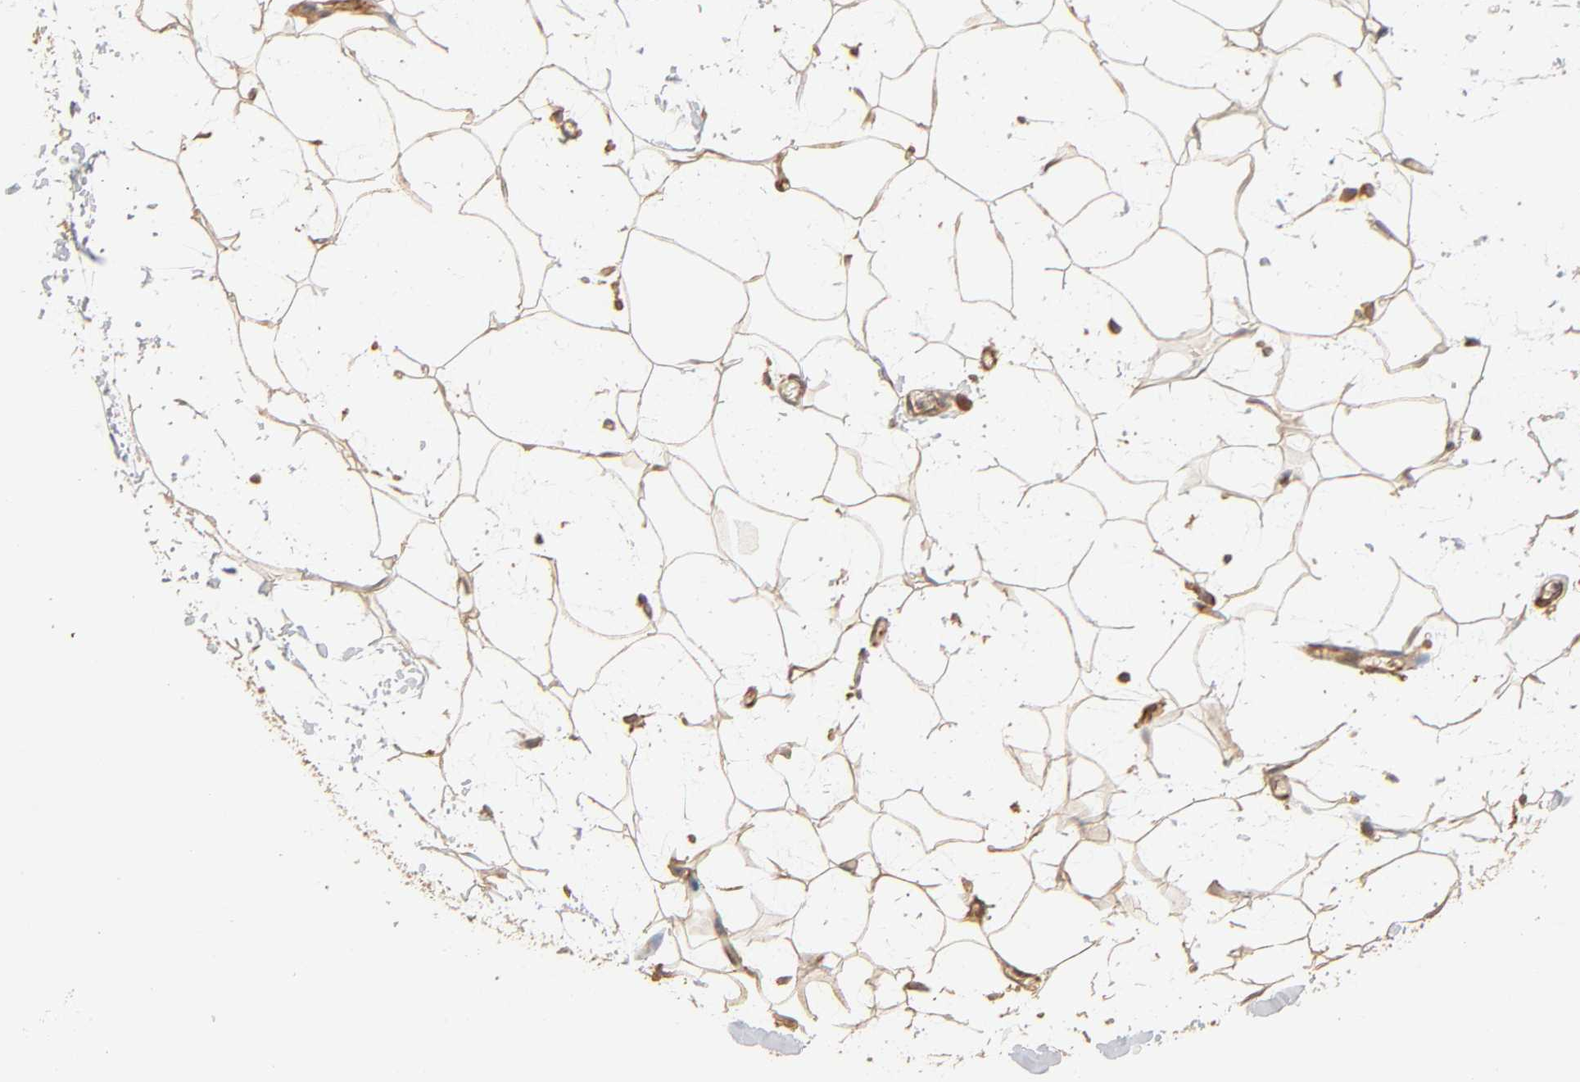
{"staining": {"intensity": "weak", "quantity": "25%-75%", "location": "cytoplasmic/membranous"}, "tissue": "adipose tissue", "cell_type": "Adipocytes", "image_type": "normal", "snomed": [{"axis": "morphology", "description": "Normal tissue, NOS"}, {"axis": "topography", "description": "Soft tissue"}], "caption": "Brown immunohistochemical staining in unremarkable adipose tissue exhibits weak cytoplasmic/membranous staining in approximately 25%-75% of adipocytes. (DAB (3,3'-diaminobenzidine) IHC with brightfield microscopy, high magnification).", "gene": "EPS8", "patient": {"sex": "male", "age": 72}}